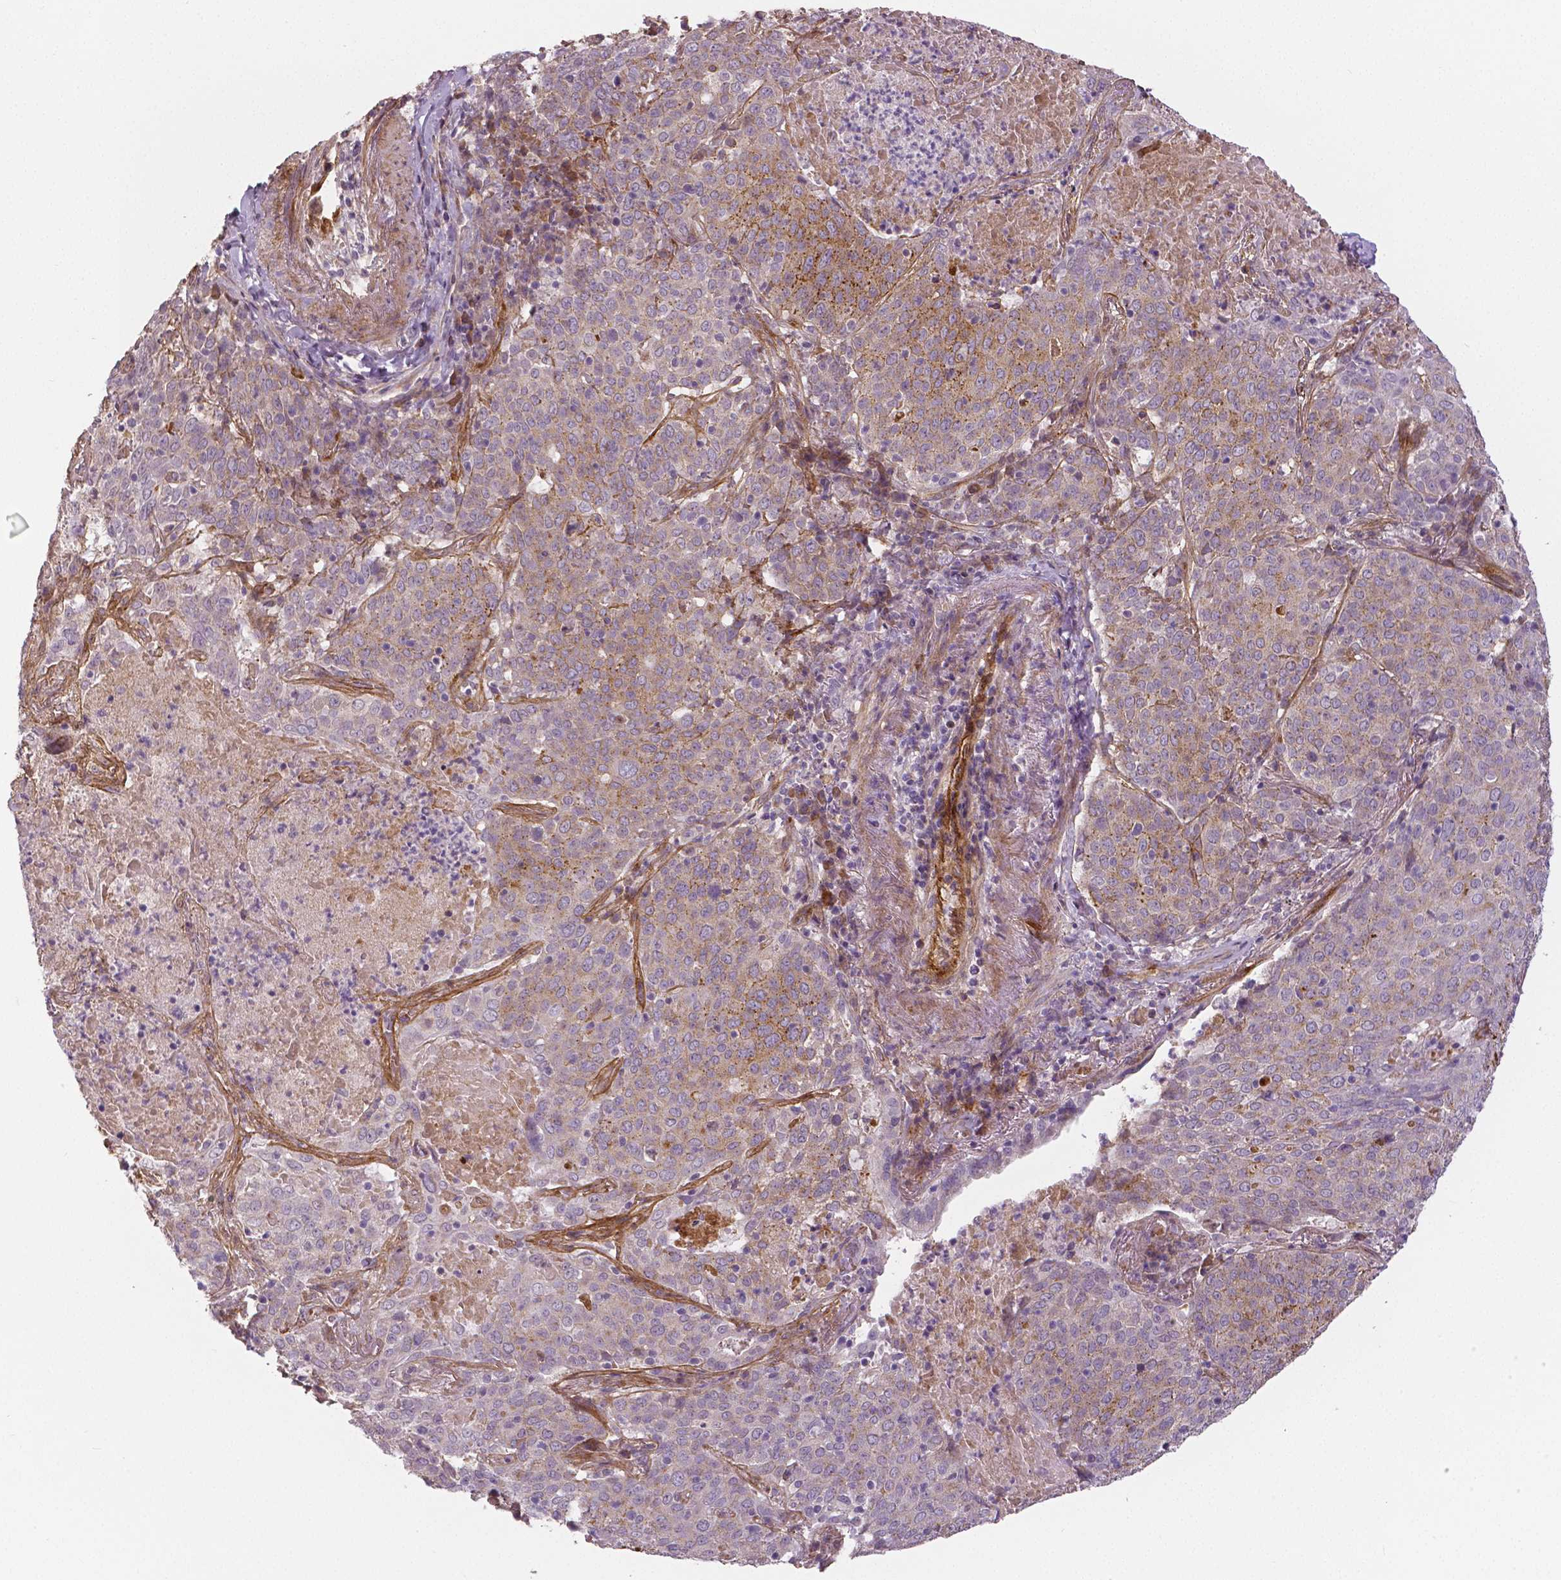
{"staining": {"intensity": "moderate", "quantity": "<25%", "location": "cytoplasmic/membranous"}, "tissue": "lung cancer", "cell_type": "Tumor cells", "image_type": "cancer", "snomed": [{"axis": "morphology", "description": "Squamous cell carcinoma, NOS"}, {"axis": "topography", "description": "Lung"}], "caption": "A photomicrograph showing moderate cytoplasmic/membranous expression in approximately <25% of tumor cells in squamous cell carcinoma (lung), as visualized by brown immunohistochemical staining.", "gene": "FLT1", "patient": {"sex": "male", "age": 82}}